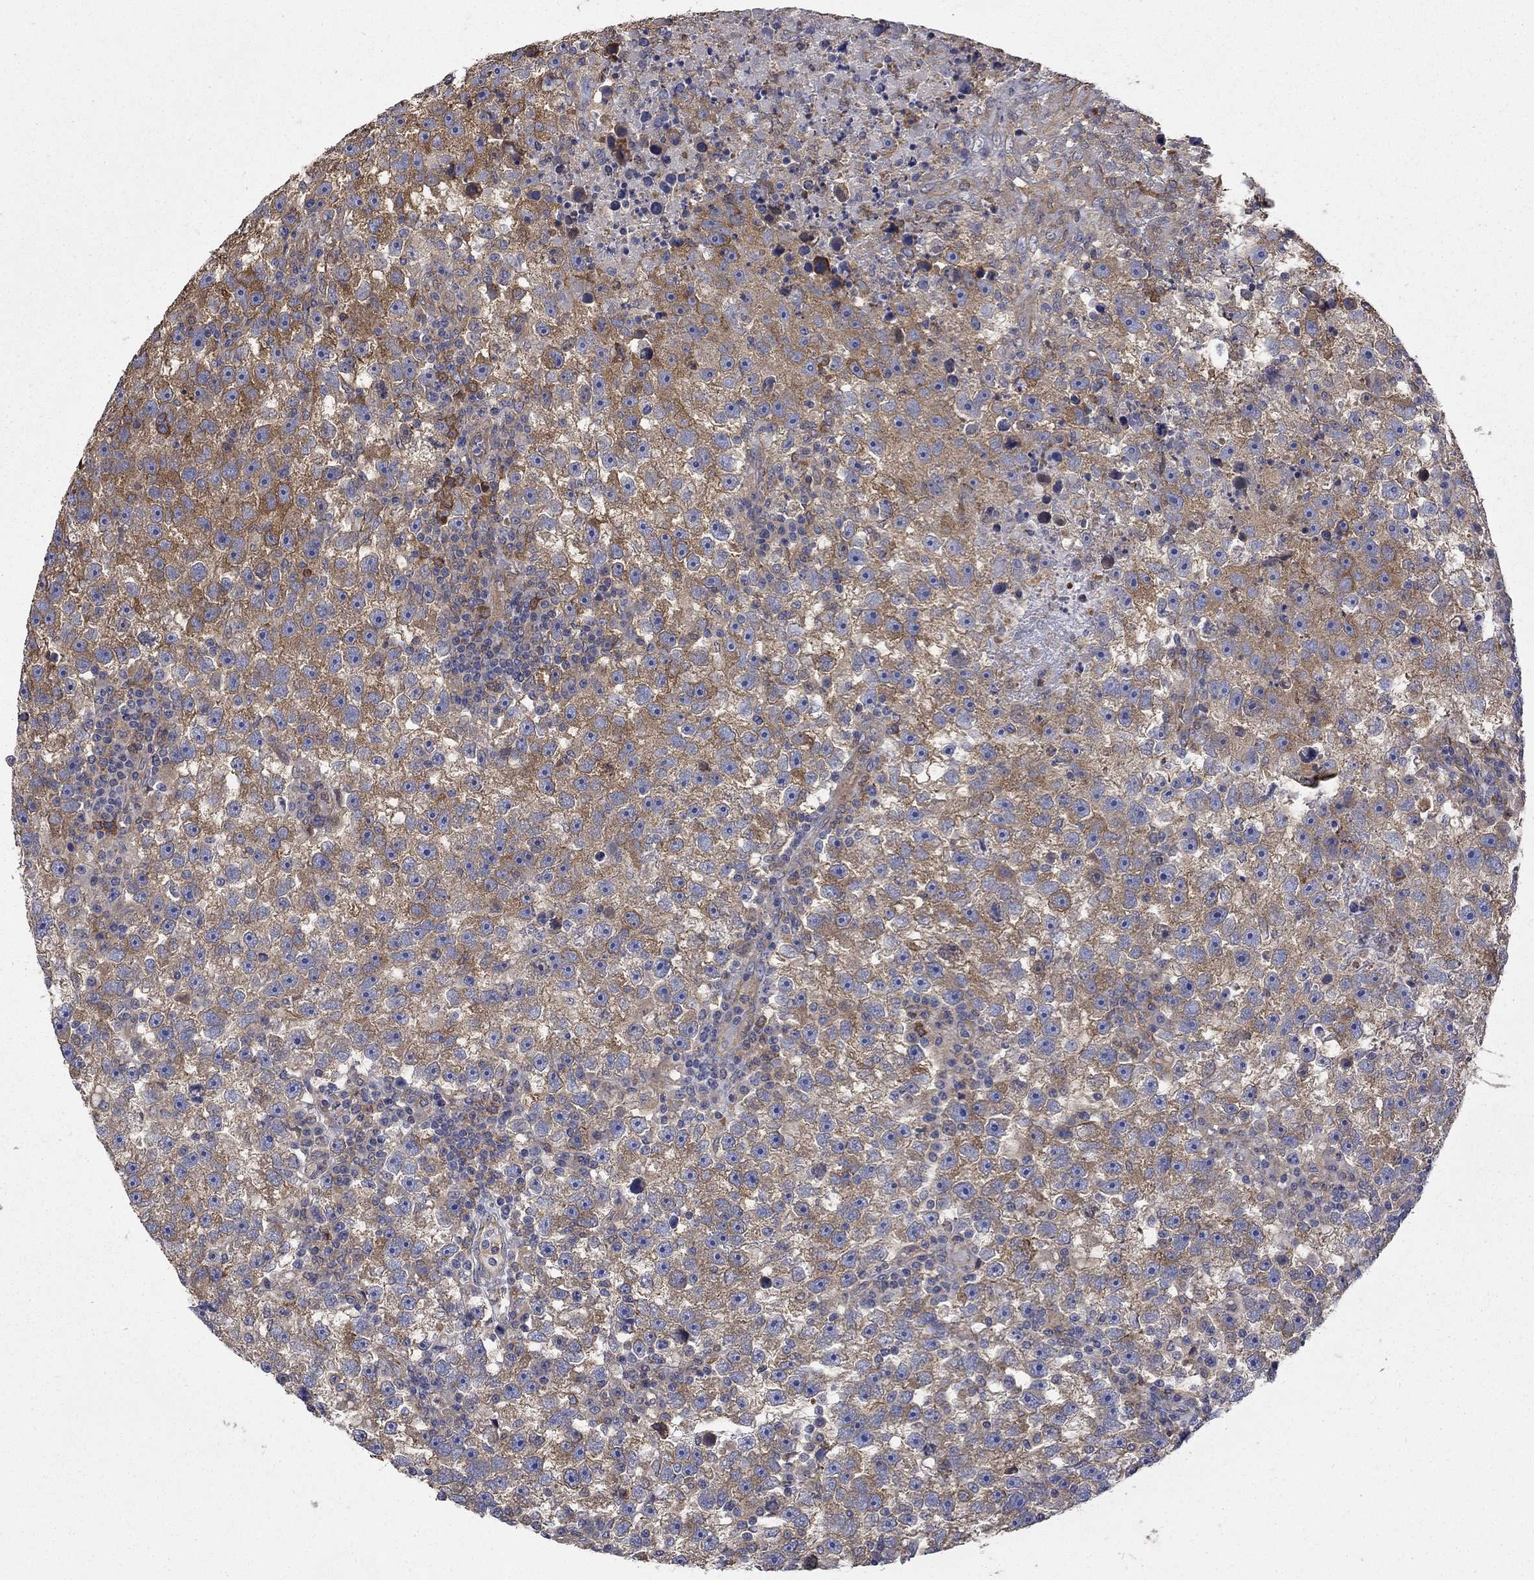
{"staining": {"intensity": "strong", "quantity": "25%-75%", "location": "cytoplasmic/membranous"}, "tissue": "testis cancer", "cell_type": "Tumor cells", "image_type": "cancer", "snomed": [{"axis": "morphology", "description": "Seminoma, NOS"}, {"axis": "topography", "description": "Testis"}], "caption": "High-magnification brightfield microscopy of testis cancer stained with DAB (3,3'-diaminobenzidine) (brown) and counterstained with hematoxylin (blue). tumor cells exhibit strong cytoplasmic/membranous expression is seen in about25%-75% of cells. The staining was performed using DAB (3,3'-diaminobenzidine) to visualize the protein expression in brown, while the nuclei were stained in blue with hematoxylin (Magnification: 20x).", "gene": "DPYSL2", "patient": {"sex": "male", "age": 47}}